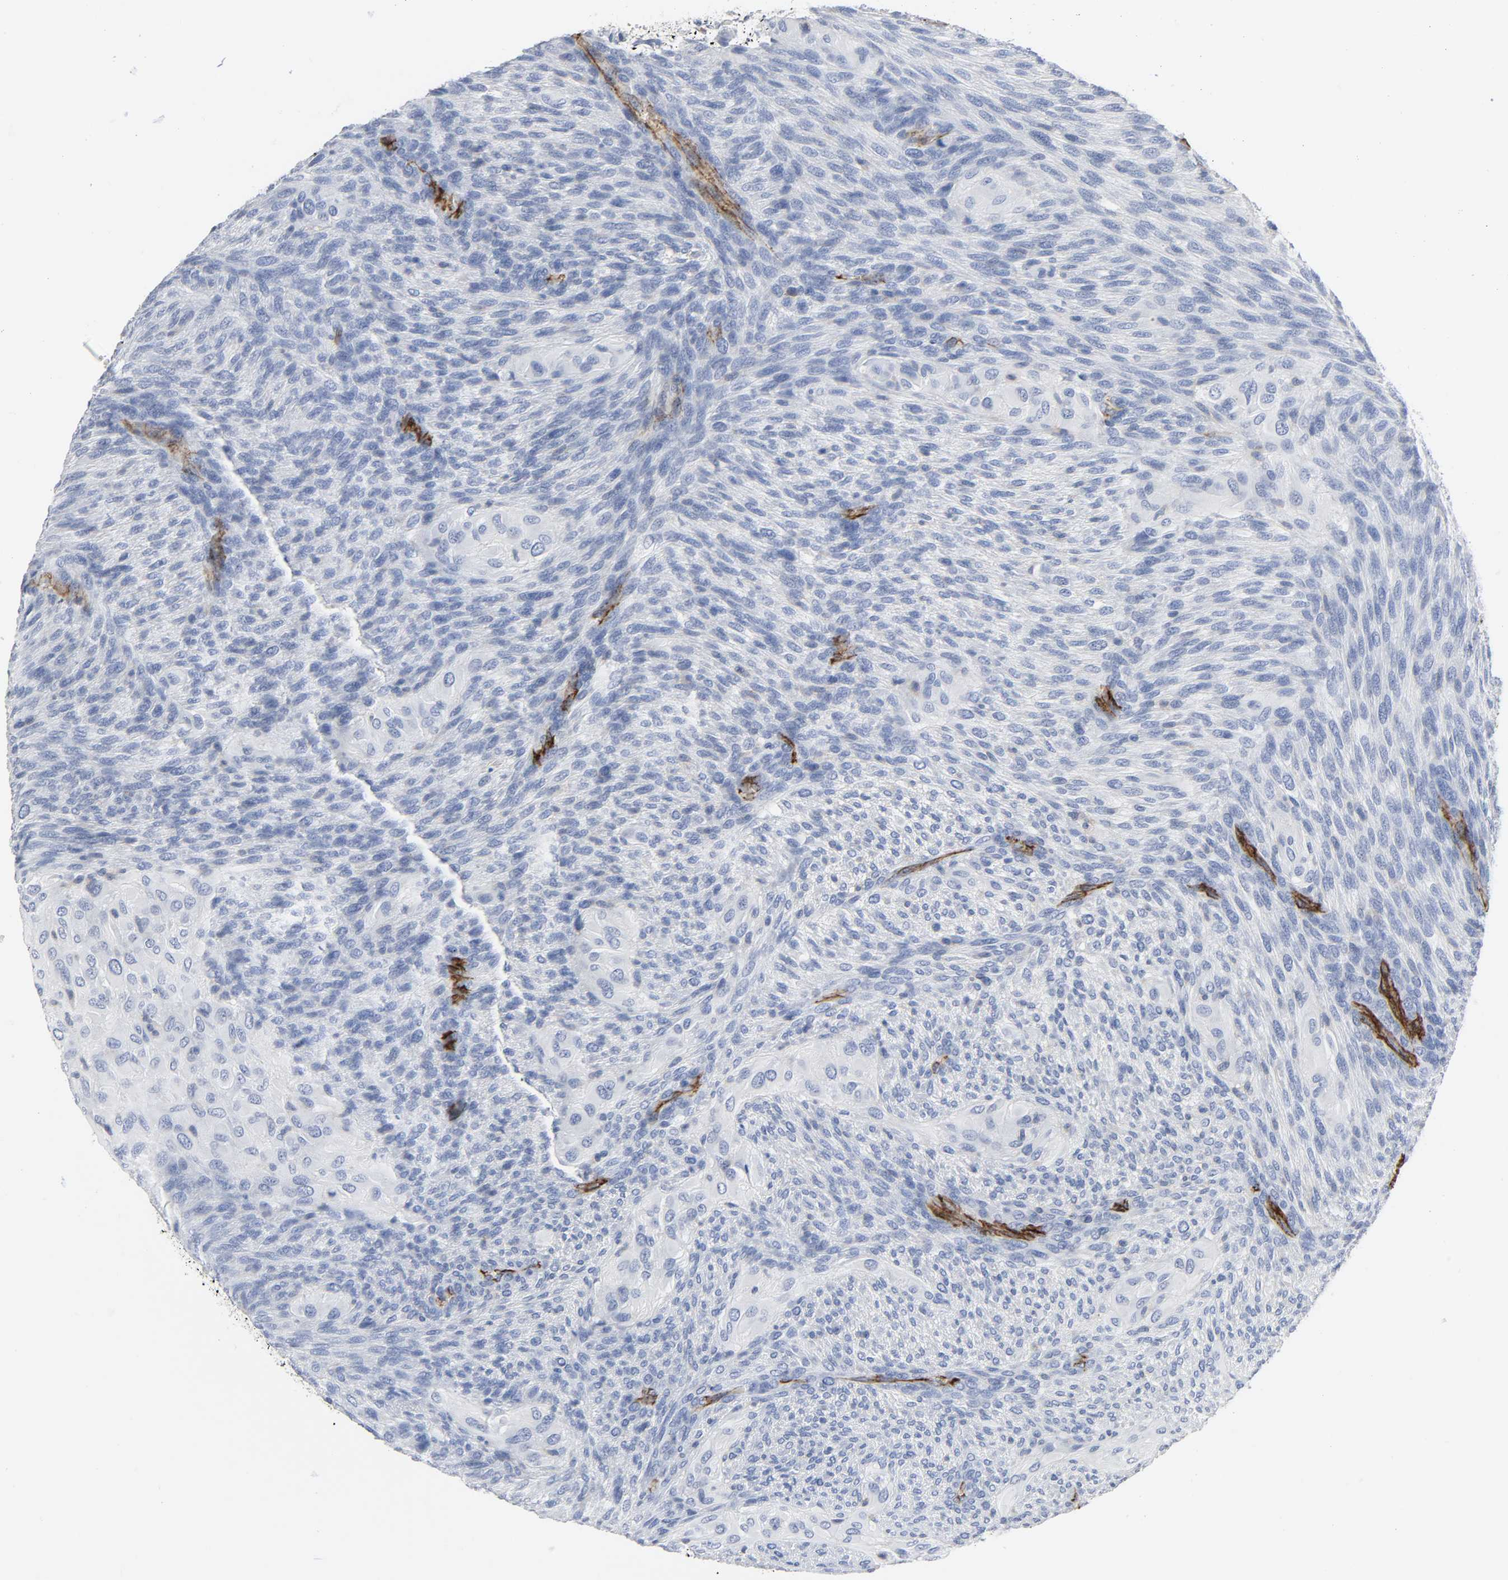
{"staining": {"intensity": "negative", "quantity": "none", "location": "none"}, "tissue": "glioma", "cell_type": "Tumor cells", "image_type": "cancer", "snomed": [{"axis": "morphology", "description": "Glioma, malignant, High grade"}, {"axis": "topography", "description": "Cerebral cortex"}], "caption": "This is an IHC photomicrograph of human malignant glioma (high-grade). There is no staining in tumor cells.", "gene": "PECAM1", "patient": {"sex": "female", "age": 55}}